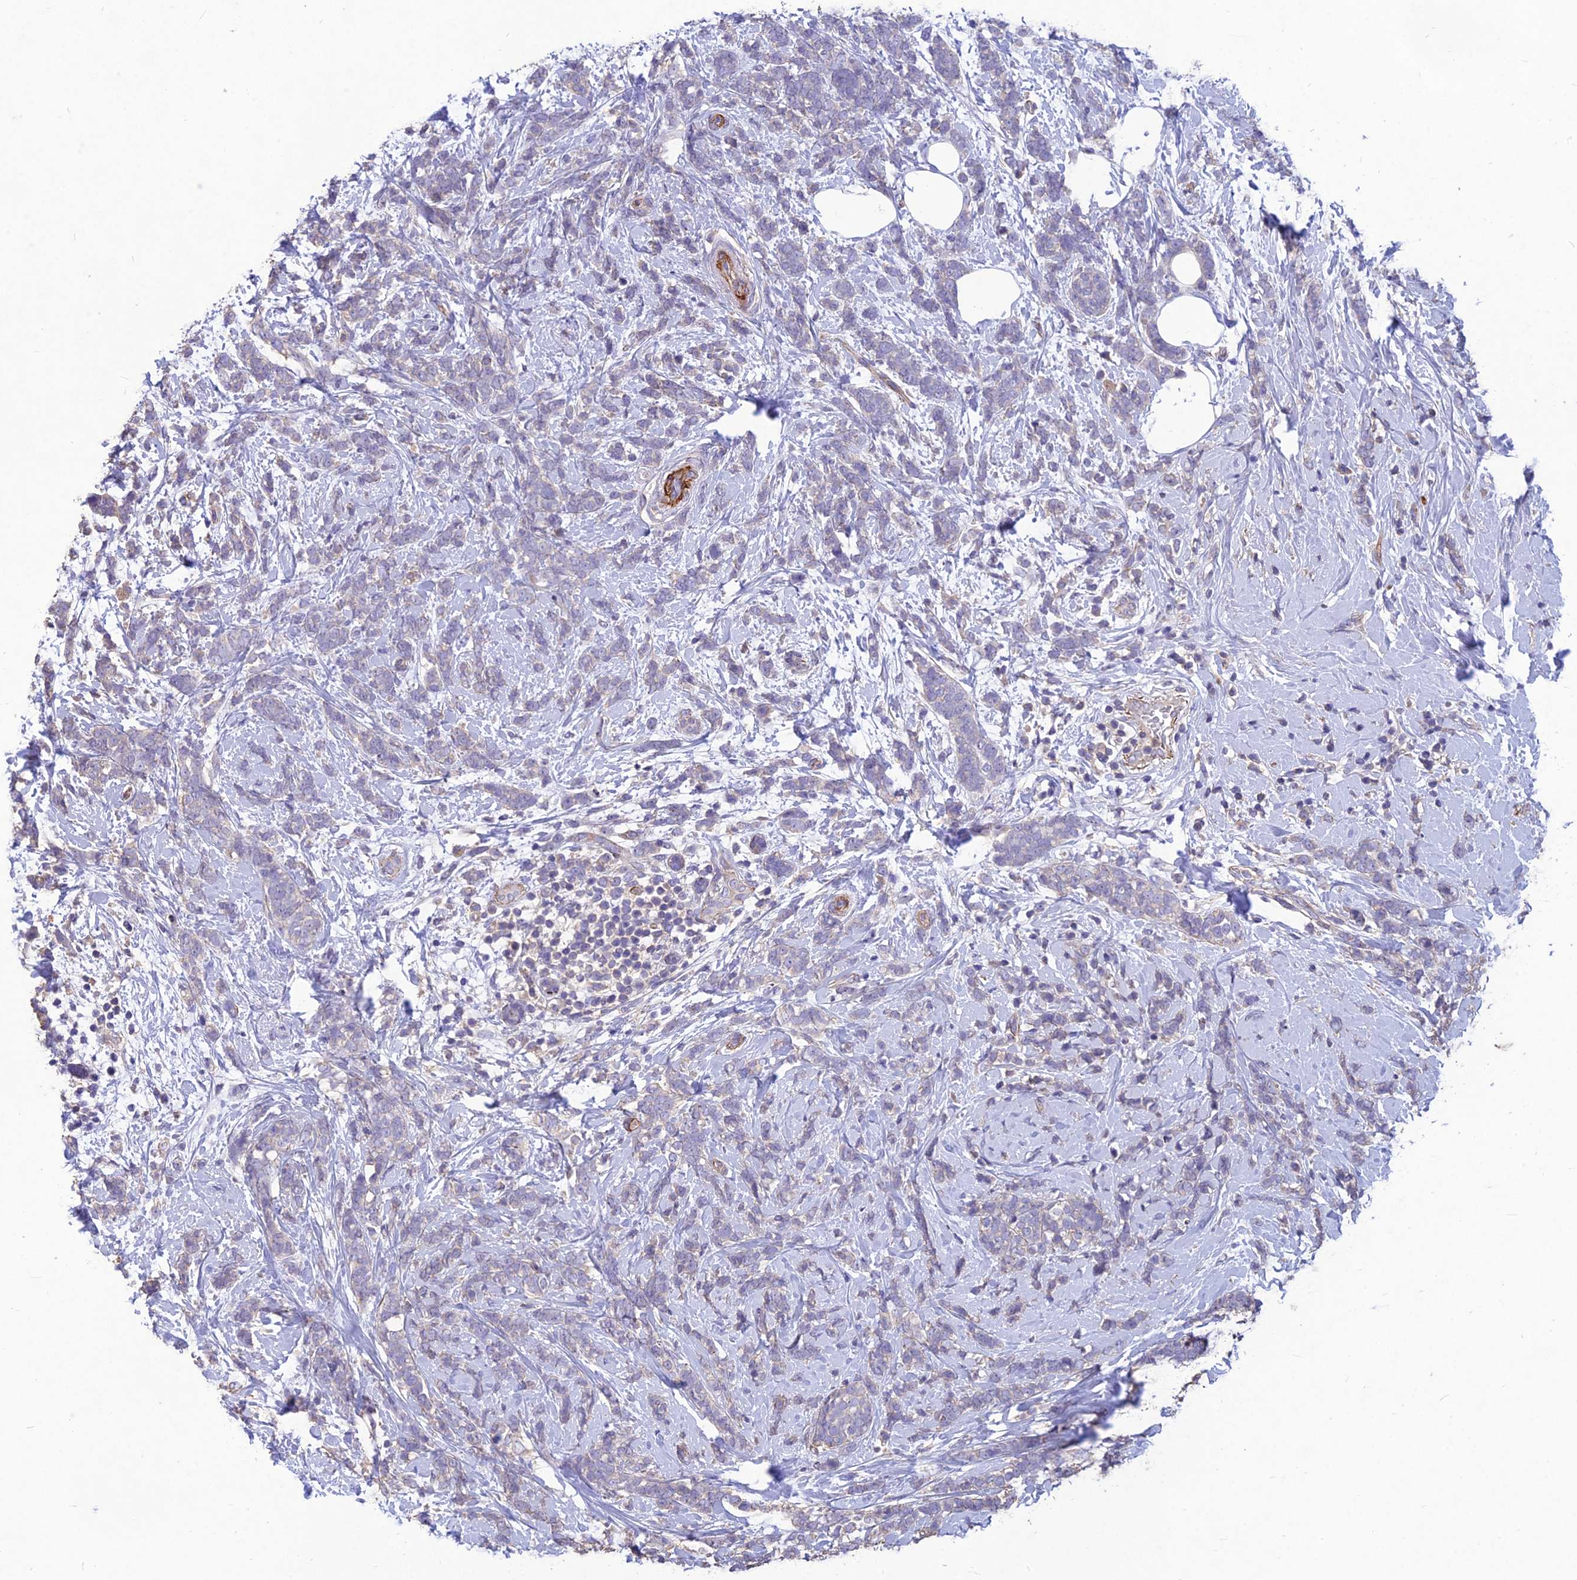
{"staining": {"intensity": "negative", "quantity": "none", "location": "none"}, "tissue": "breast cancer", "cell_type": "Tumor cells", "image_type": "cancer", "snomed": [{"axis": "morphology", "description": "Lobular carcinoma"}, {"axis": "topography", "description": "Breast"}], "caption": "Image shows no protein positivity in tumor cells of lobular carcinoma (breast) tissue. Nuclei are stained in blue.", "gene": "CLUH", "patient": {"sex": "female", "age": 58}}